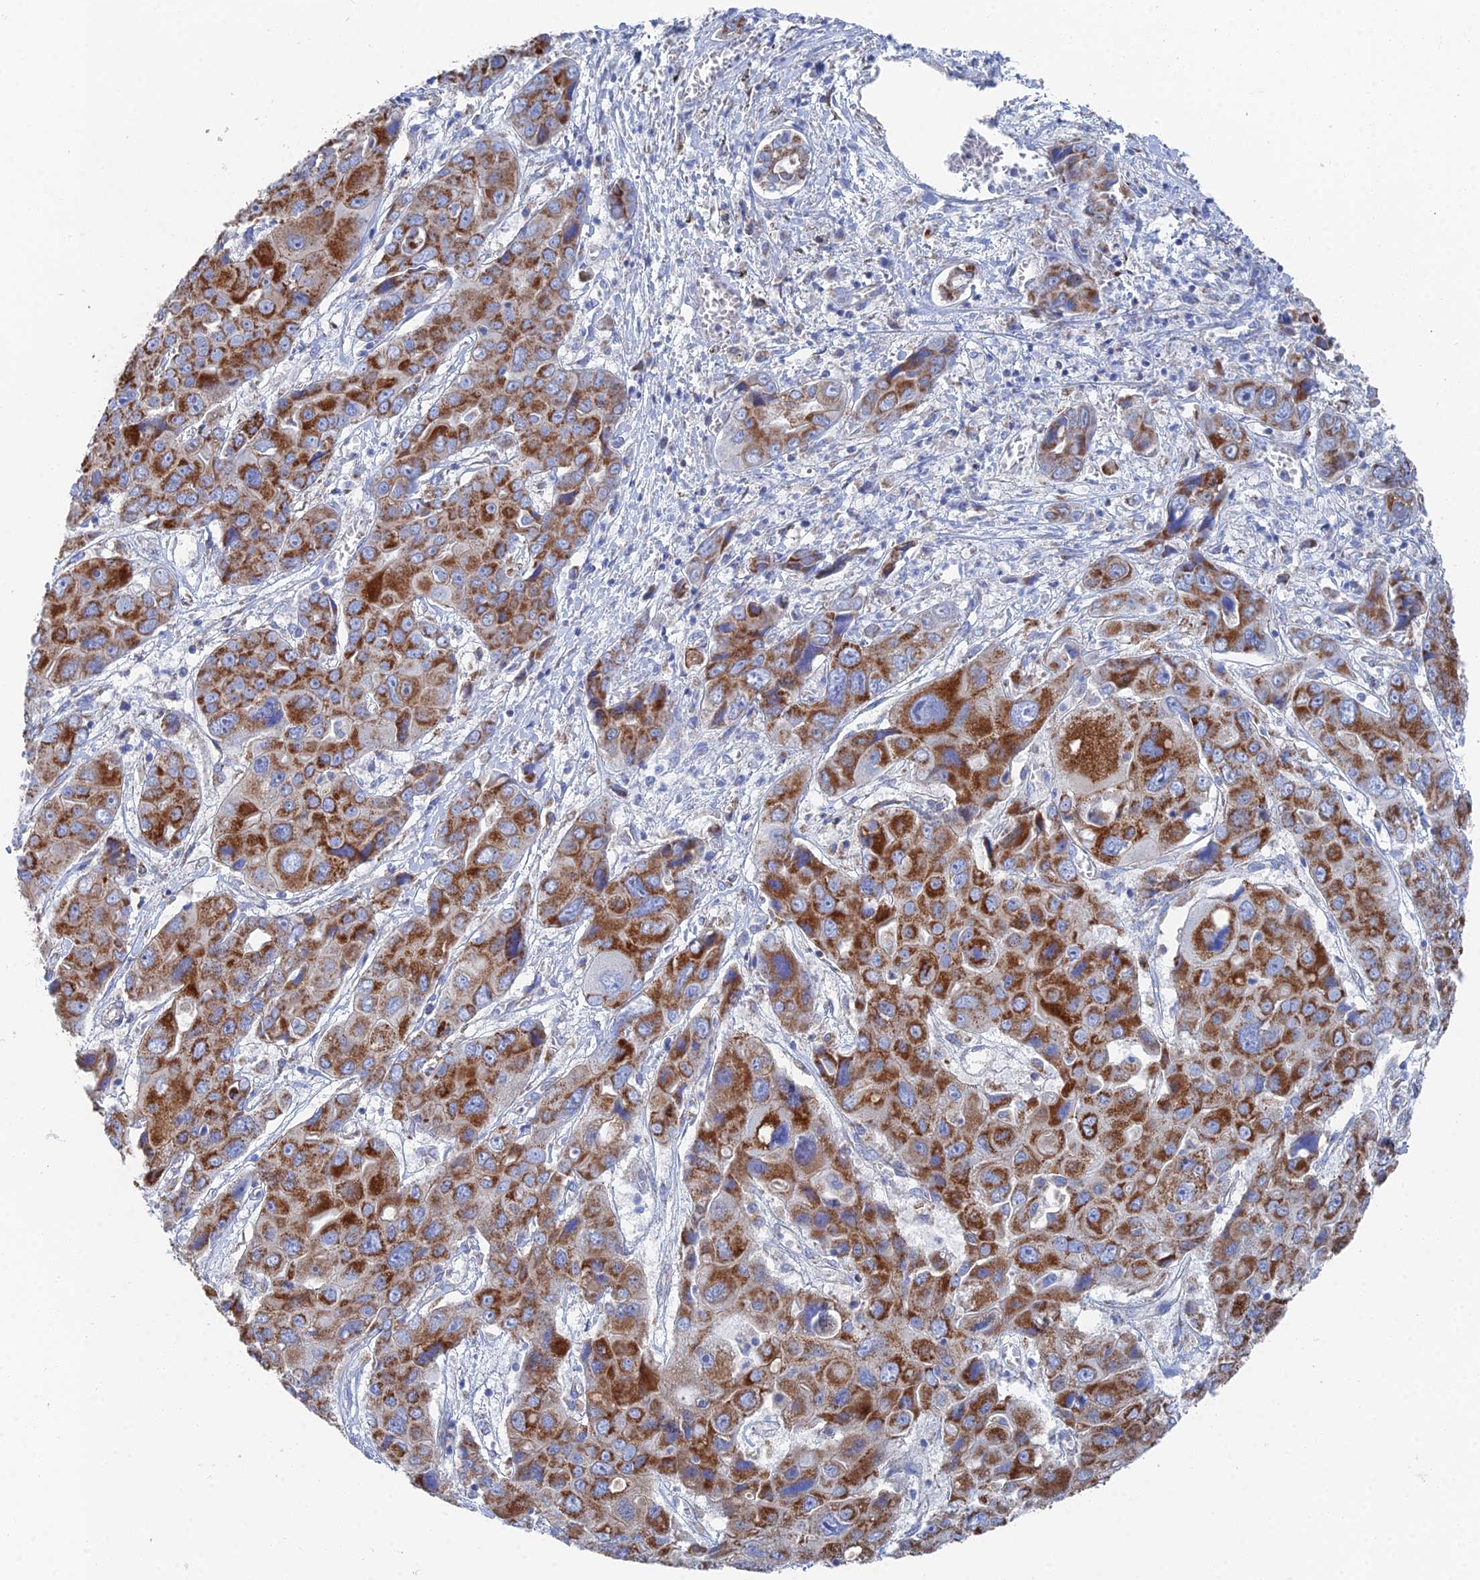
{"staining": {"intensity": "strong", "quantity": ">75%", "location": "cytoplasmic/membranous"}, "tissue": "liver cancer", "cell_type": "Tumor cells", "image_type": "cancer", "snomed": [{"axis": "morphology", "description": "Cholangiocarcinoma"}, {"axis": "topography", "description": "Liver"}], "caption": "Strong cytoplasmic/membranous positivity is present in approximately >75% of tumor cells in cholangiocarcinoma (liver).", "gene": "IFT80", "patient": {"sex": "male", "age": 67}}